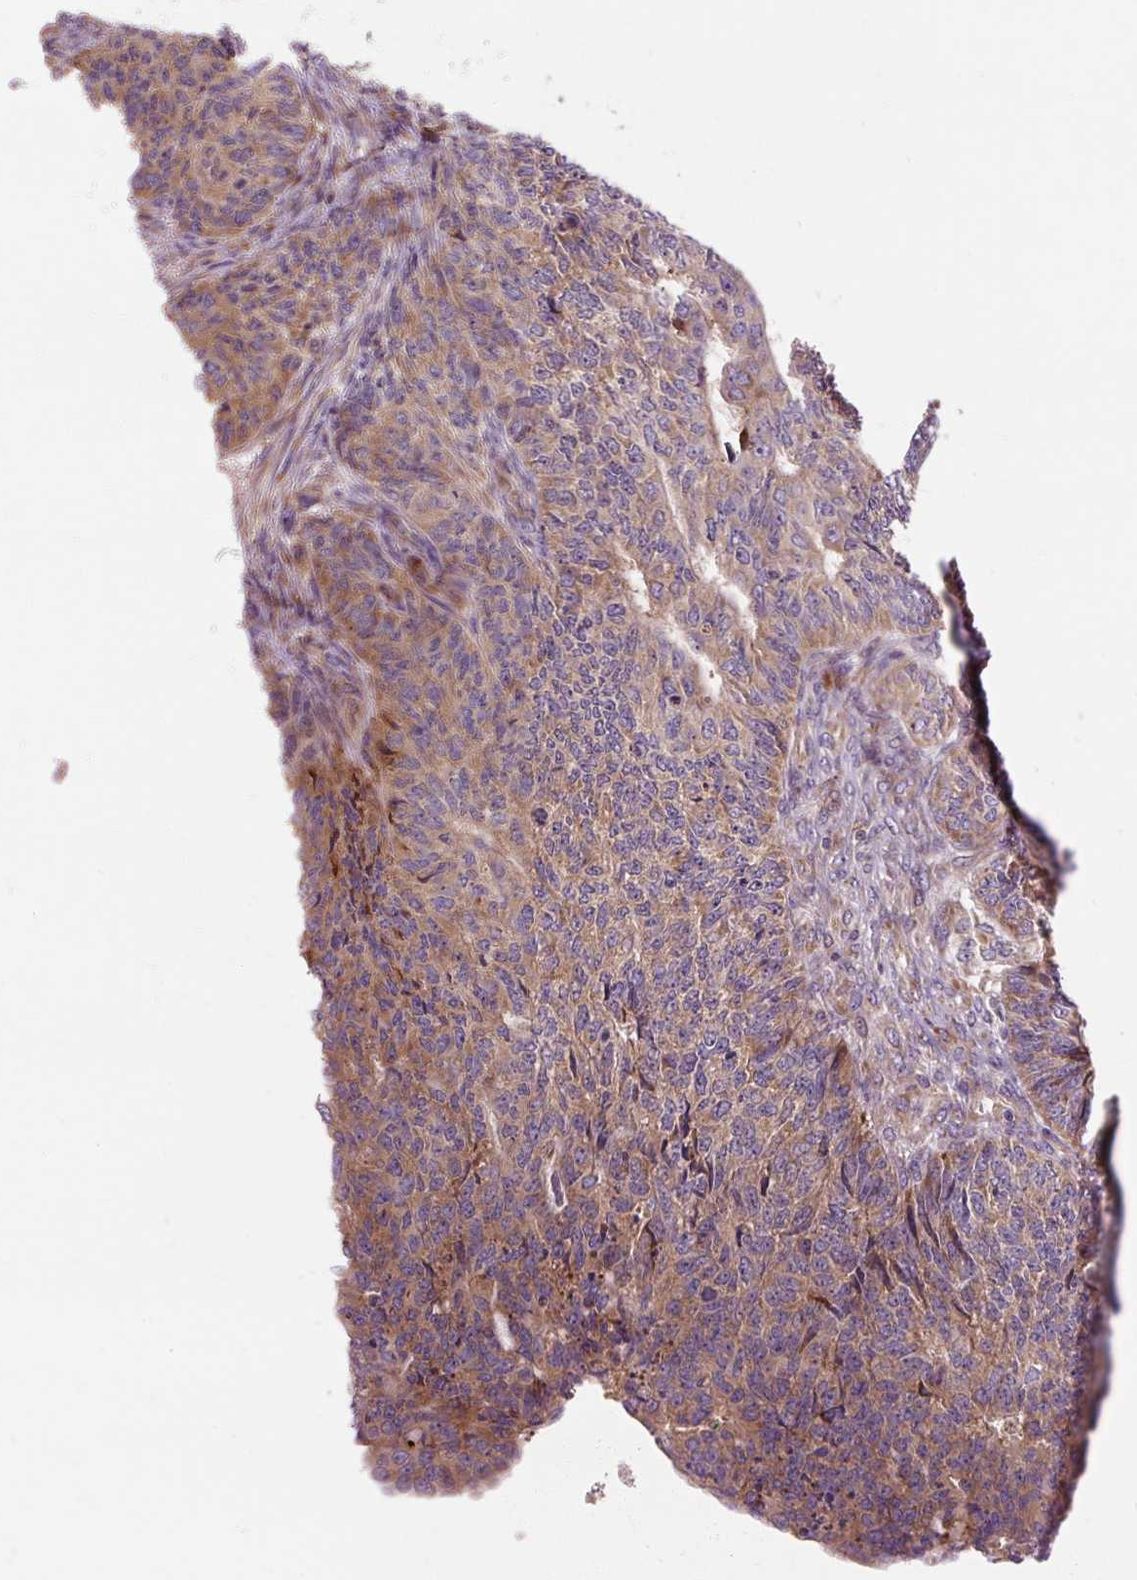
{"staining": {"intensity": "moderate", "quantity": ">75%", "location": "cytoplasmic/membranous"}, "tissue": "endometrial cancer", "cell_type": "Tumor cells", "image_type": "cancer", "snomed": [{"axis": "morphology", "description": "Adenocarcinoma, NOS"}, {"axis": "topography", "description": "Endometrium"}], "caption": "A brown stain highlights moderate cytoplasmic/membranous staining of a protein in endometrial cancer tumor cells. The staining was performed using DAB (3,3'-diaminobenzidine) to visualize the protein expression in brown, while the nuclei were stained in blue with hematoxylin (Magnification: 20x).", "gene": "PRSS48", "patient": {"sex": "female", "age": 32}}